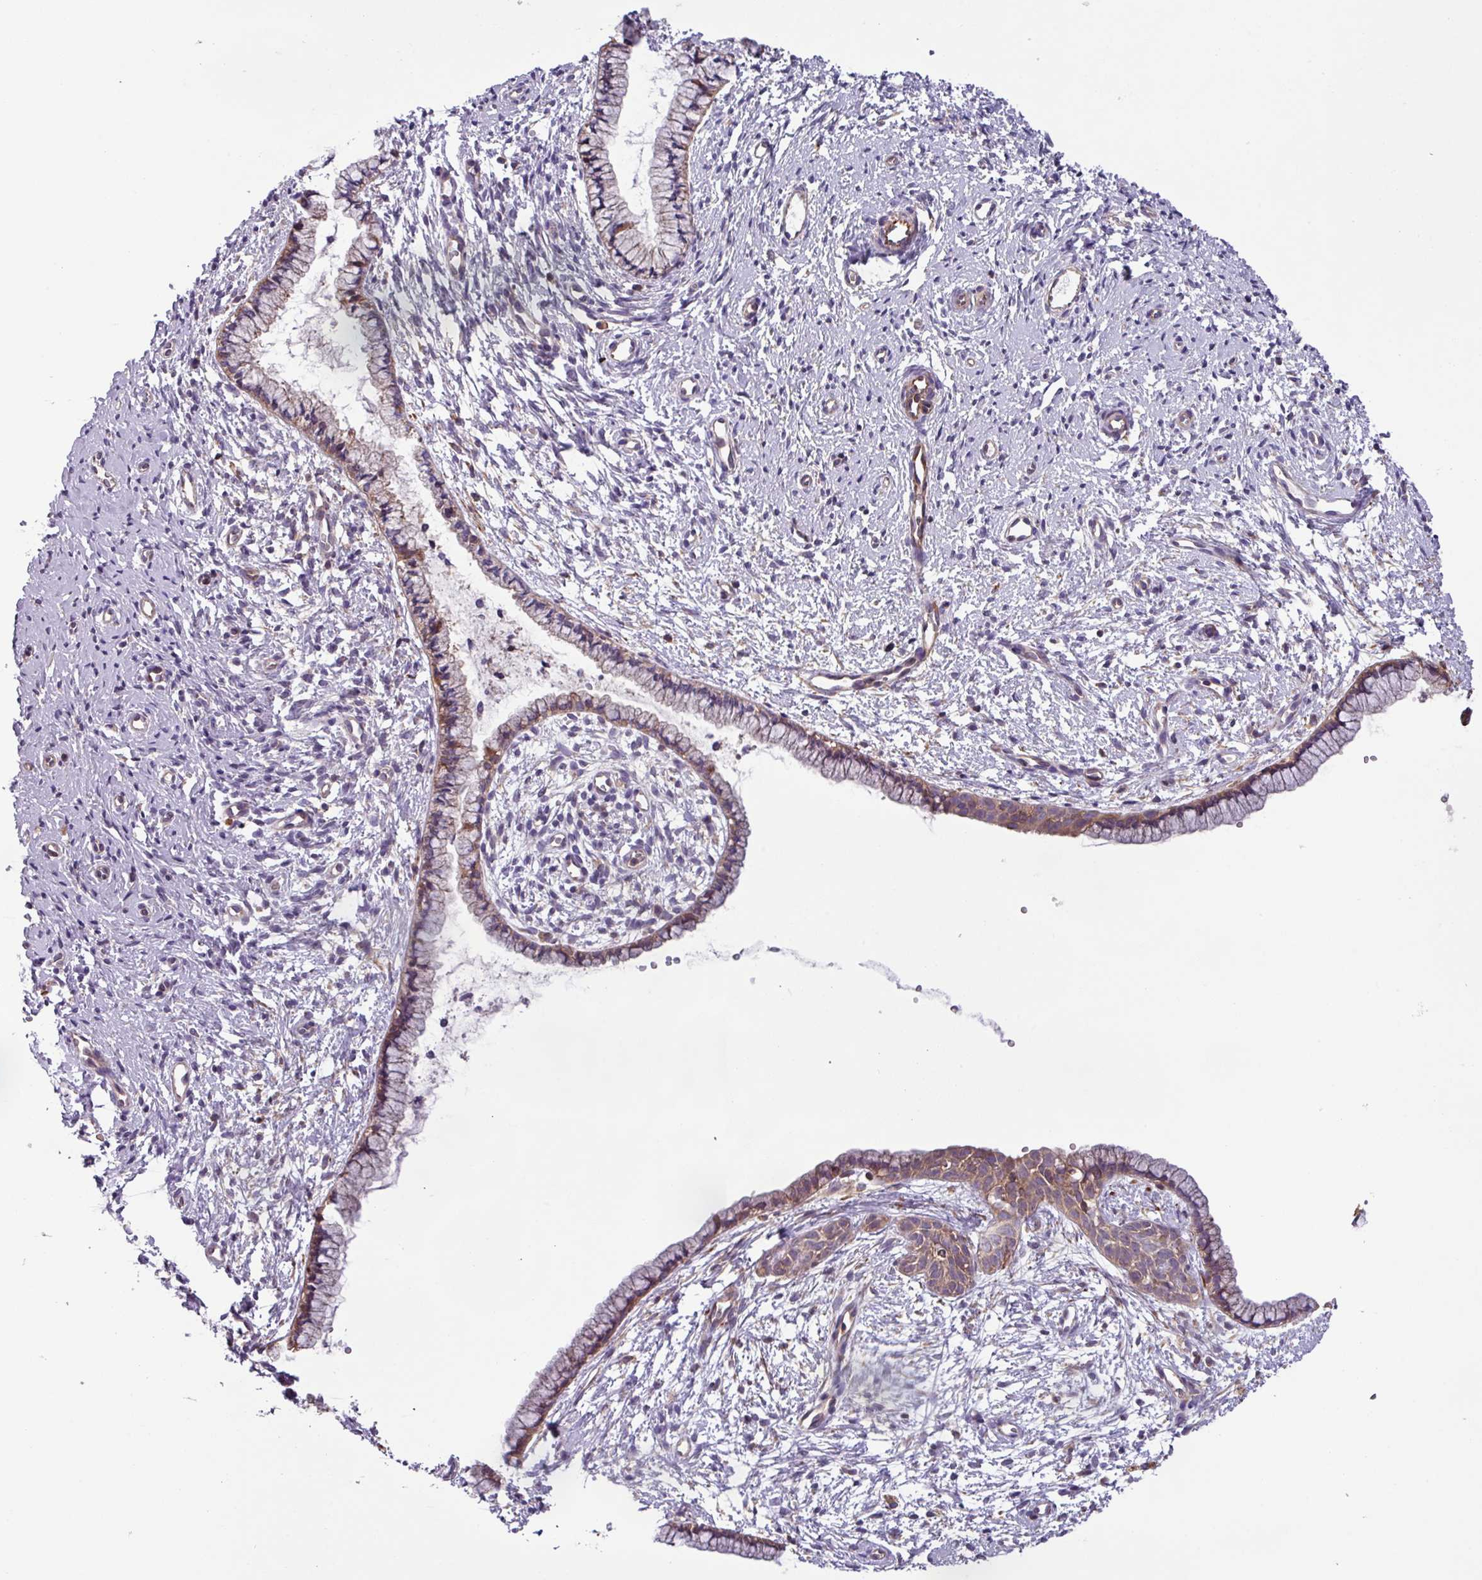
{"staining": {"intensity": "moderate", "quantity": ">75%", "location": "cytoplasmic/membranous"}, "tissue": "cervix", "cell_type": "Glandular cells", "image_type": "normal", "snomed": [{"axis": "morphology", "description": "Normal tissue, NOS"}, {"axis": "topography", "description": "Cervix"}], "caption": "An image of human cervix stained for a protein shows moderate cytoplasmic/membranous brown staining in glandular cells. (IHC, brightfield microscopy, high magnification).", "gene": "PLEKHD1", "patient": {"sex": "female", "age": 57}}